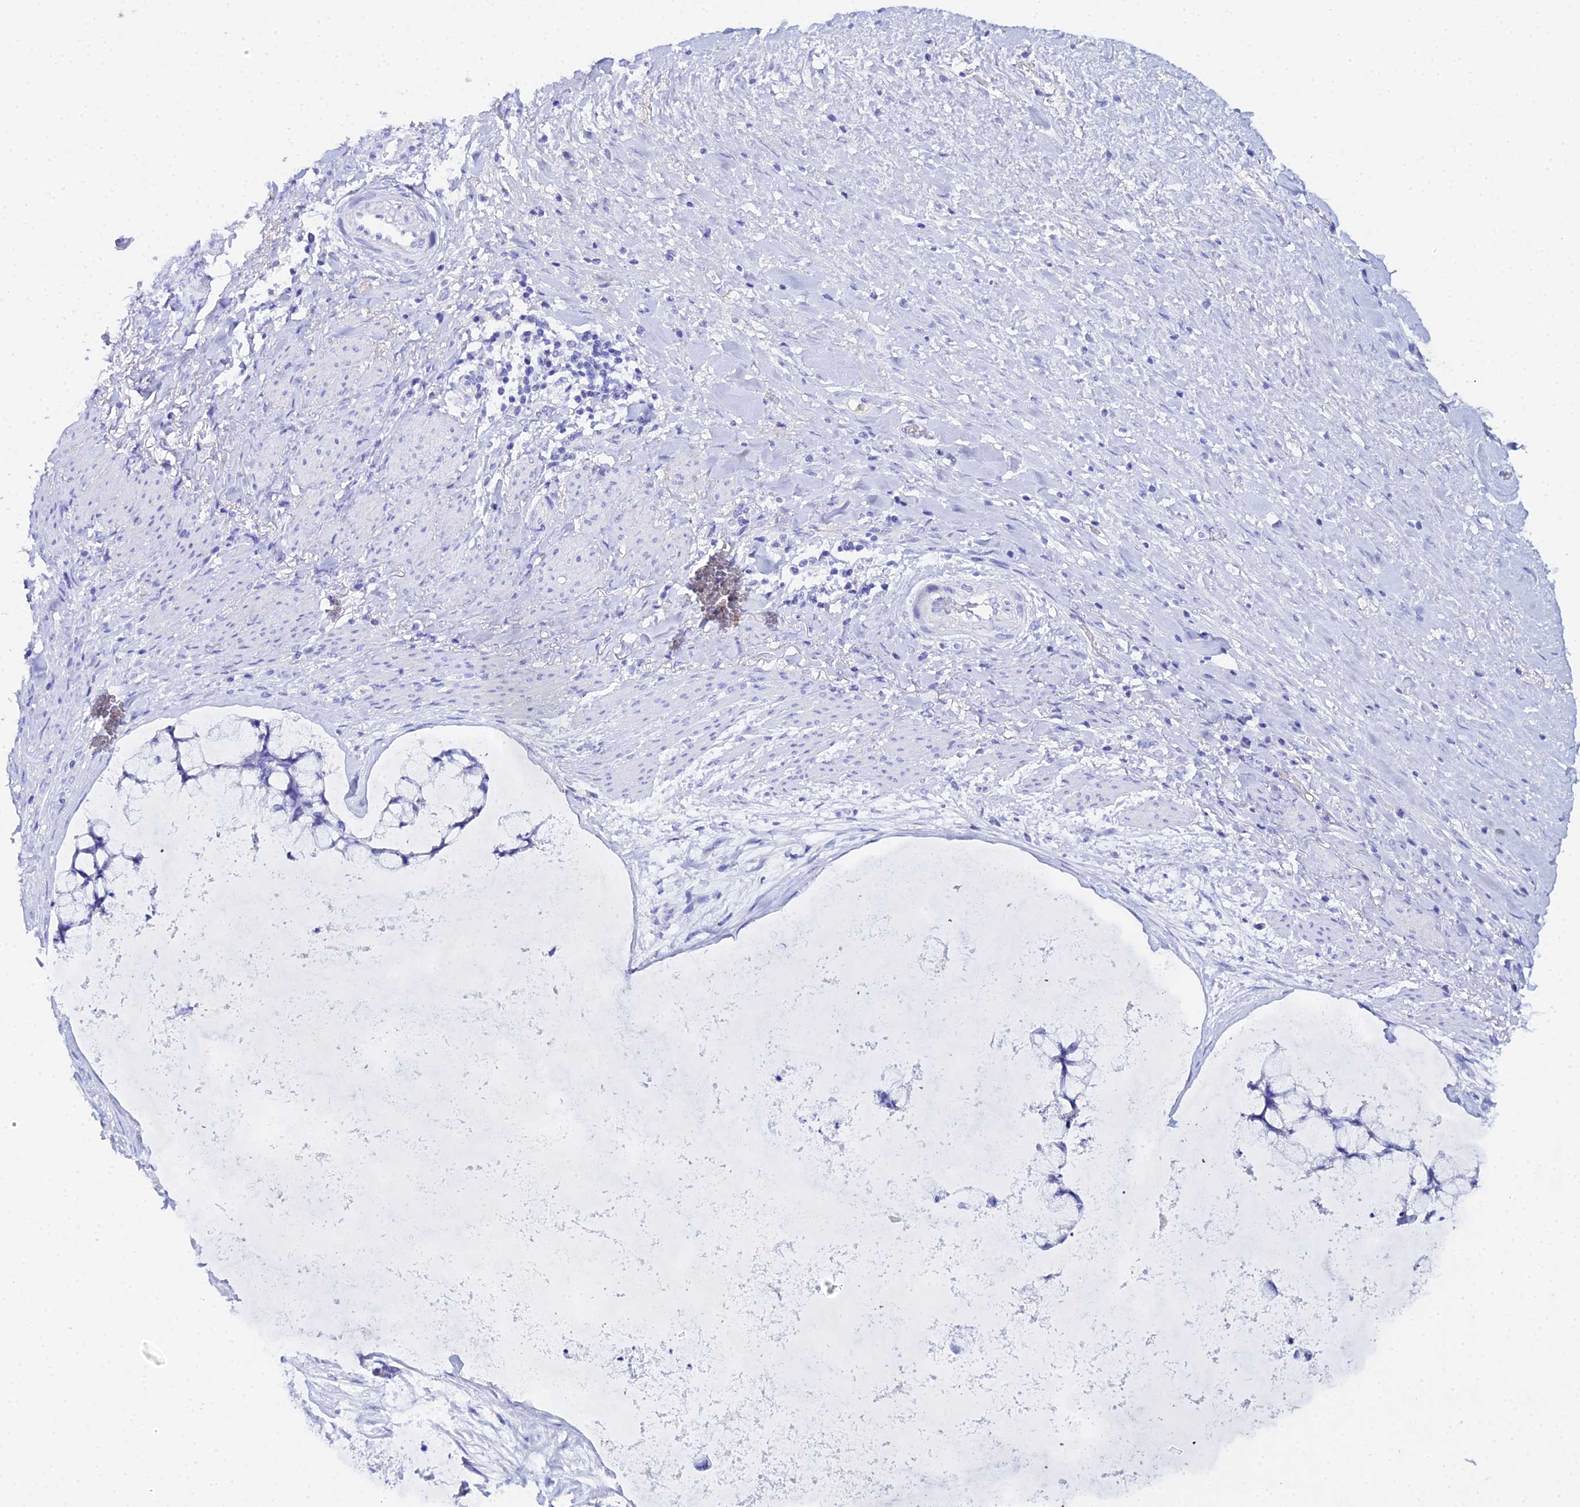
{"staining": {"intensity": "negative", "quantity": "none", "location": "none"}, "tissue": "ovarian cancer", "cell_type": "Tumor cells", "image_type": "cancer", "snomed": [{"axis": "morphology", "description": "Cystadenocarcinoma, mucinous, NOS"}, {"axis": "topography", "description": "Ovary"}], "caption": "High magnification brightfield microscopy of ovarian mucinous cystadenocarcinoma stained with DAB (3,3'-diaminobenzidine) (brown) and counterstained with hematoxylin (blue): tumor cells show no significant expression.", "gene": "CELA3A", "patient": {"sex": "female", "age": 42}}